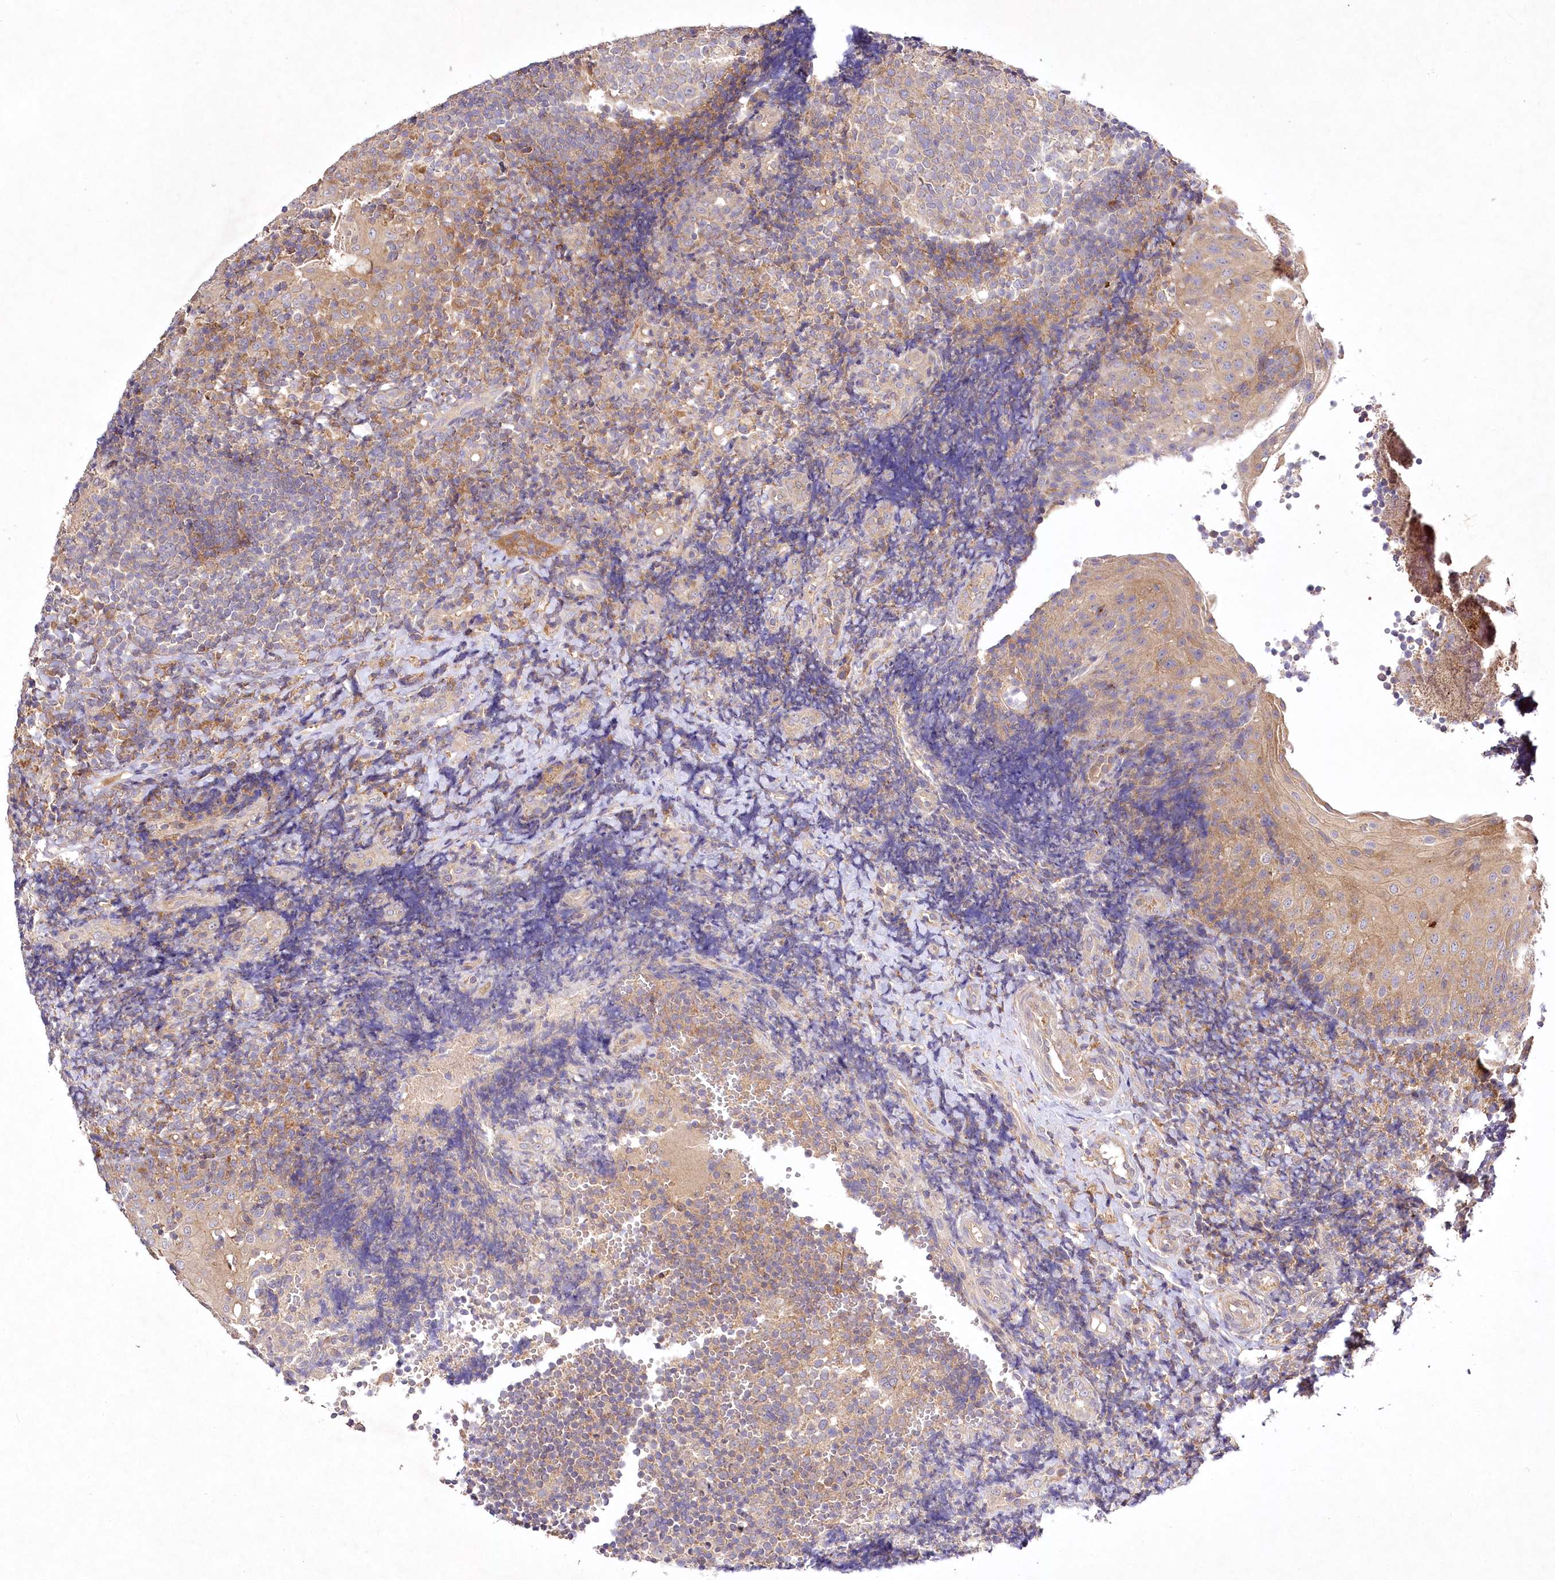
{"staining": {"intensity": "weak", "quantity": "<25%", "location": "cytoplasmic/membranous"}, "tissue": "tonsil", "cell_type": "Germinal center cells", "image_type": "normal", "snomed": [{"axis": "morphology", "description": "Normal tissue, NOS"}, {"axis": "topography", "description": "Tonsil"}], "caption": "DAB immunohistochemical staining of normal tonsil shows no significant positivity in germinal center cells. Brightfield microscopy of IHC stained with DAB (brown) and hematoxylin (blue), captured at high magnification.", "gene": "PYROXD1", "patient": {"sex": "female", "age": 40}}